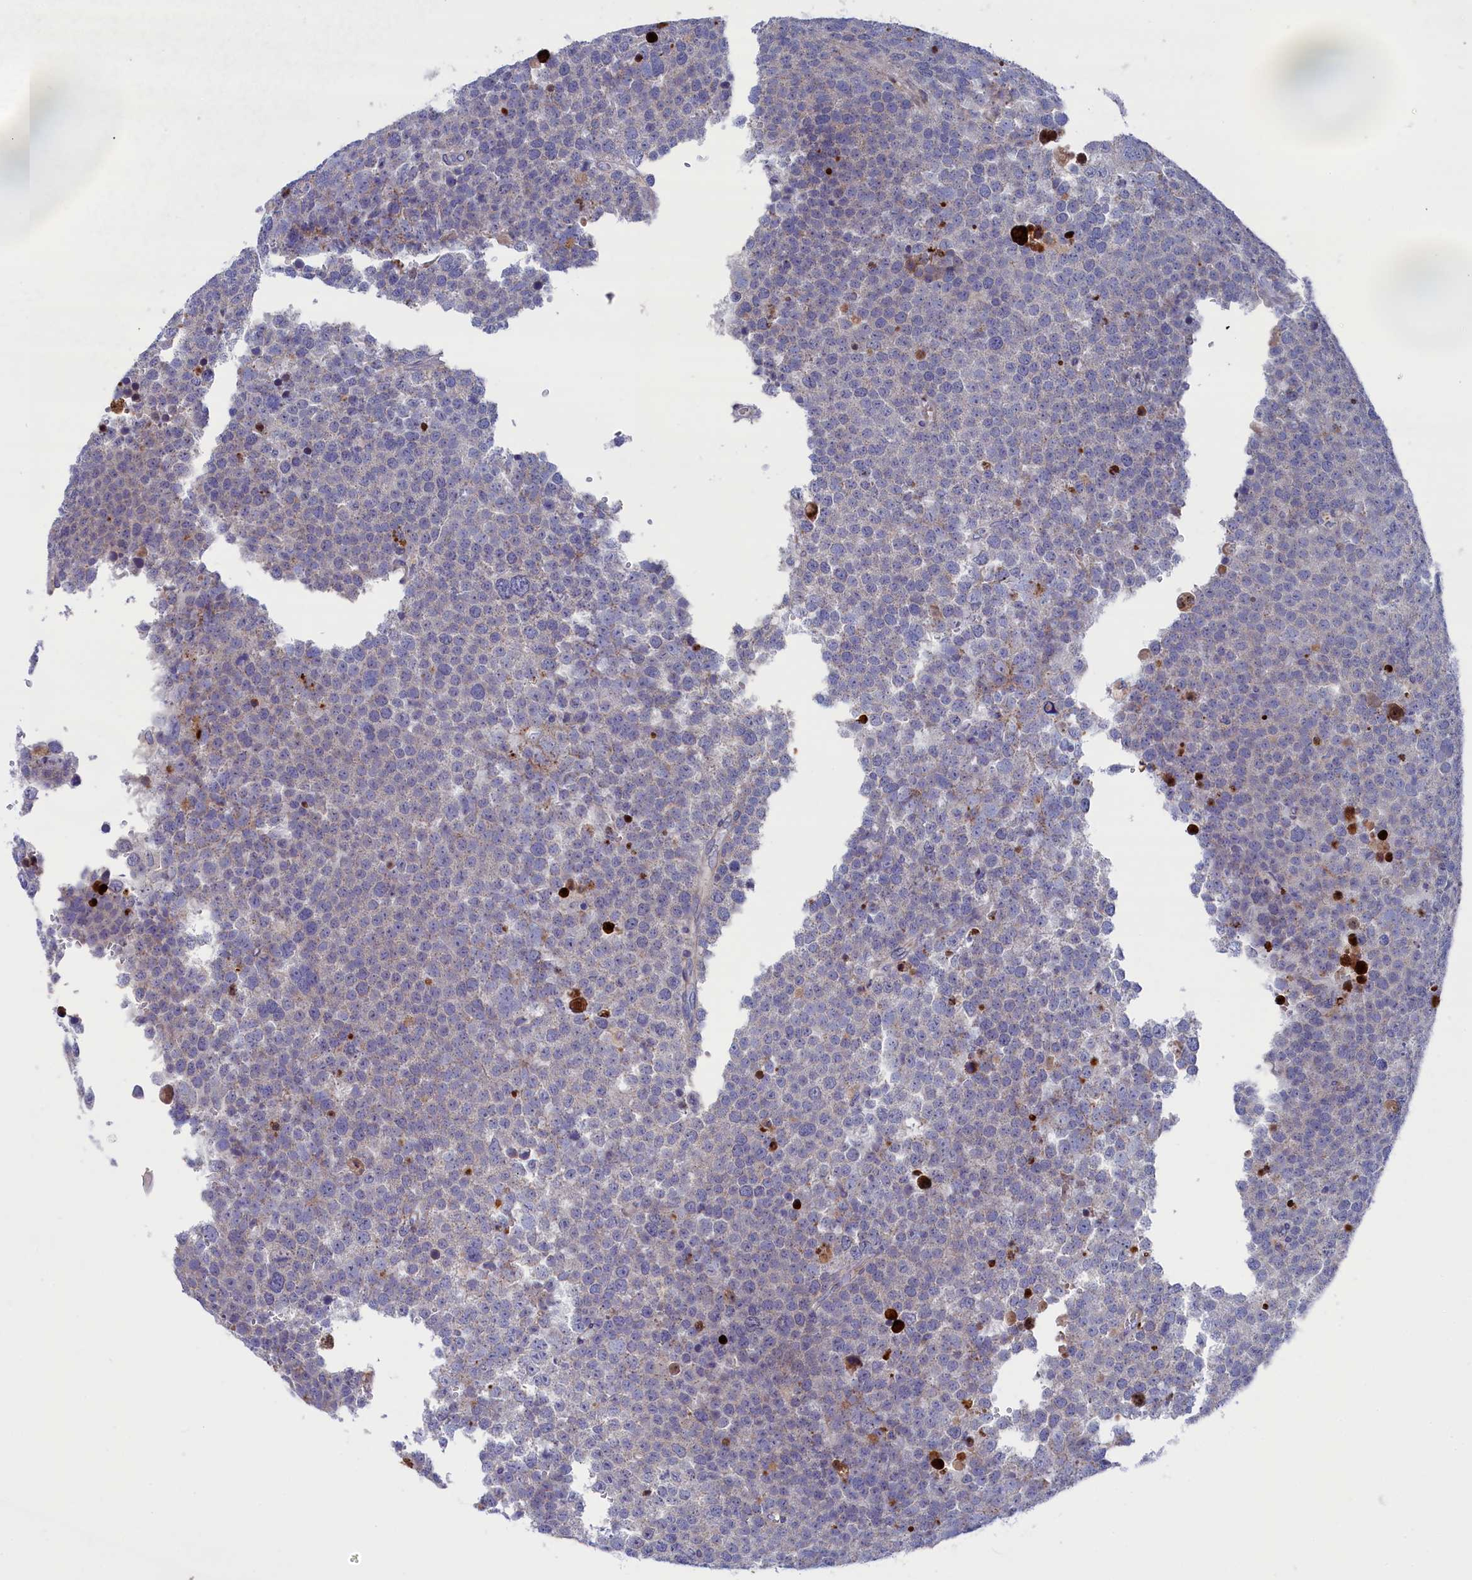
{"staining": {"intensity": "negative", "quantity": "none", "location": "none"}, "tissue": "testis cancer", "cell_type": "Tumor cells", "image_type": "cancer", "snomed": [{"axis": "morphology", "description": "Seminoma, NOS"}, {"axis": "topography", "description": "Testis"}], "caption": "An image of seminoma (testis) stained for a protein reveals no brown staining in tumor cells.", "gene": "NUDT7", "patient": {"sex": "male", "age": 71}}